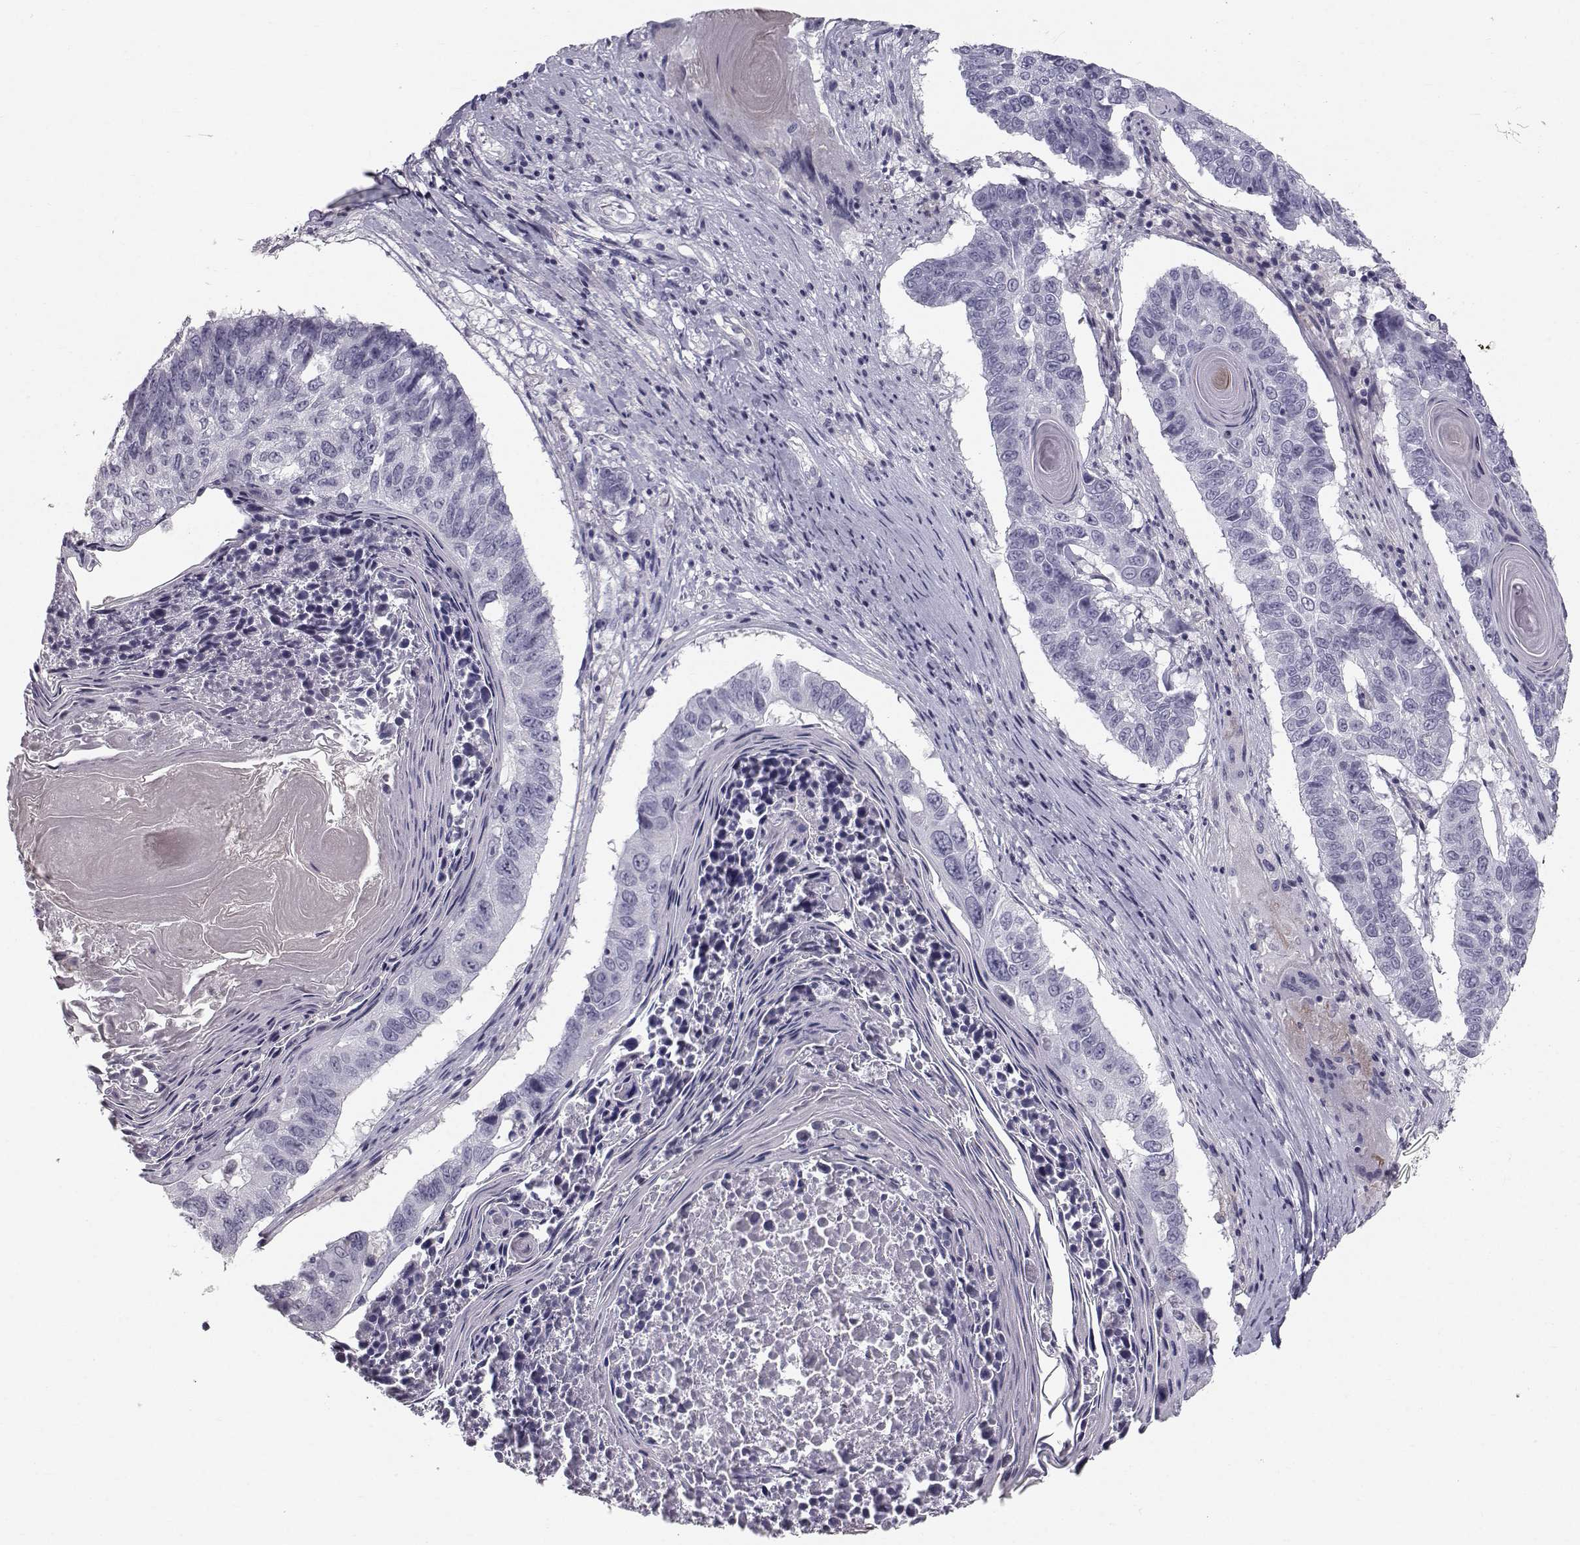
{"staining": {"intensity": "negative", "quantity": "none", "location": "none"}, "tissue": "lung cancer", "cell_type": "Tumor cells", "image_type": "cancer", "snomed": [{"axis": "morphology", "description": "Squamous cell carcinoma, NOS"}, {"axis": "topography", "description": "Lung"}], "caption": "Tumor cells are negative for brown protein staining in squamous cell carcinoma (lung). Nuclei are stained in blue.", "gene": "SPDYE4", "patient": {"sex": "male", "age": 73}}